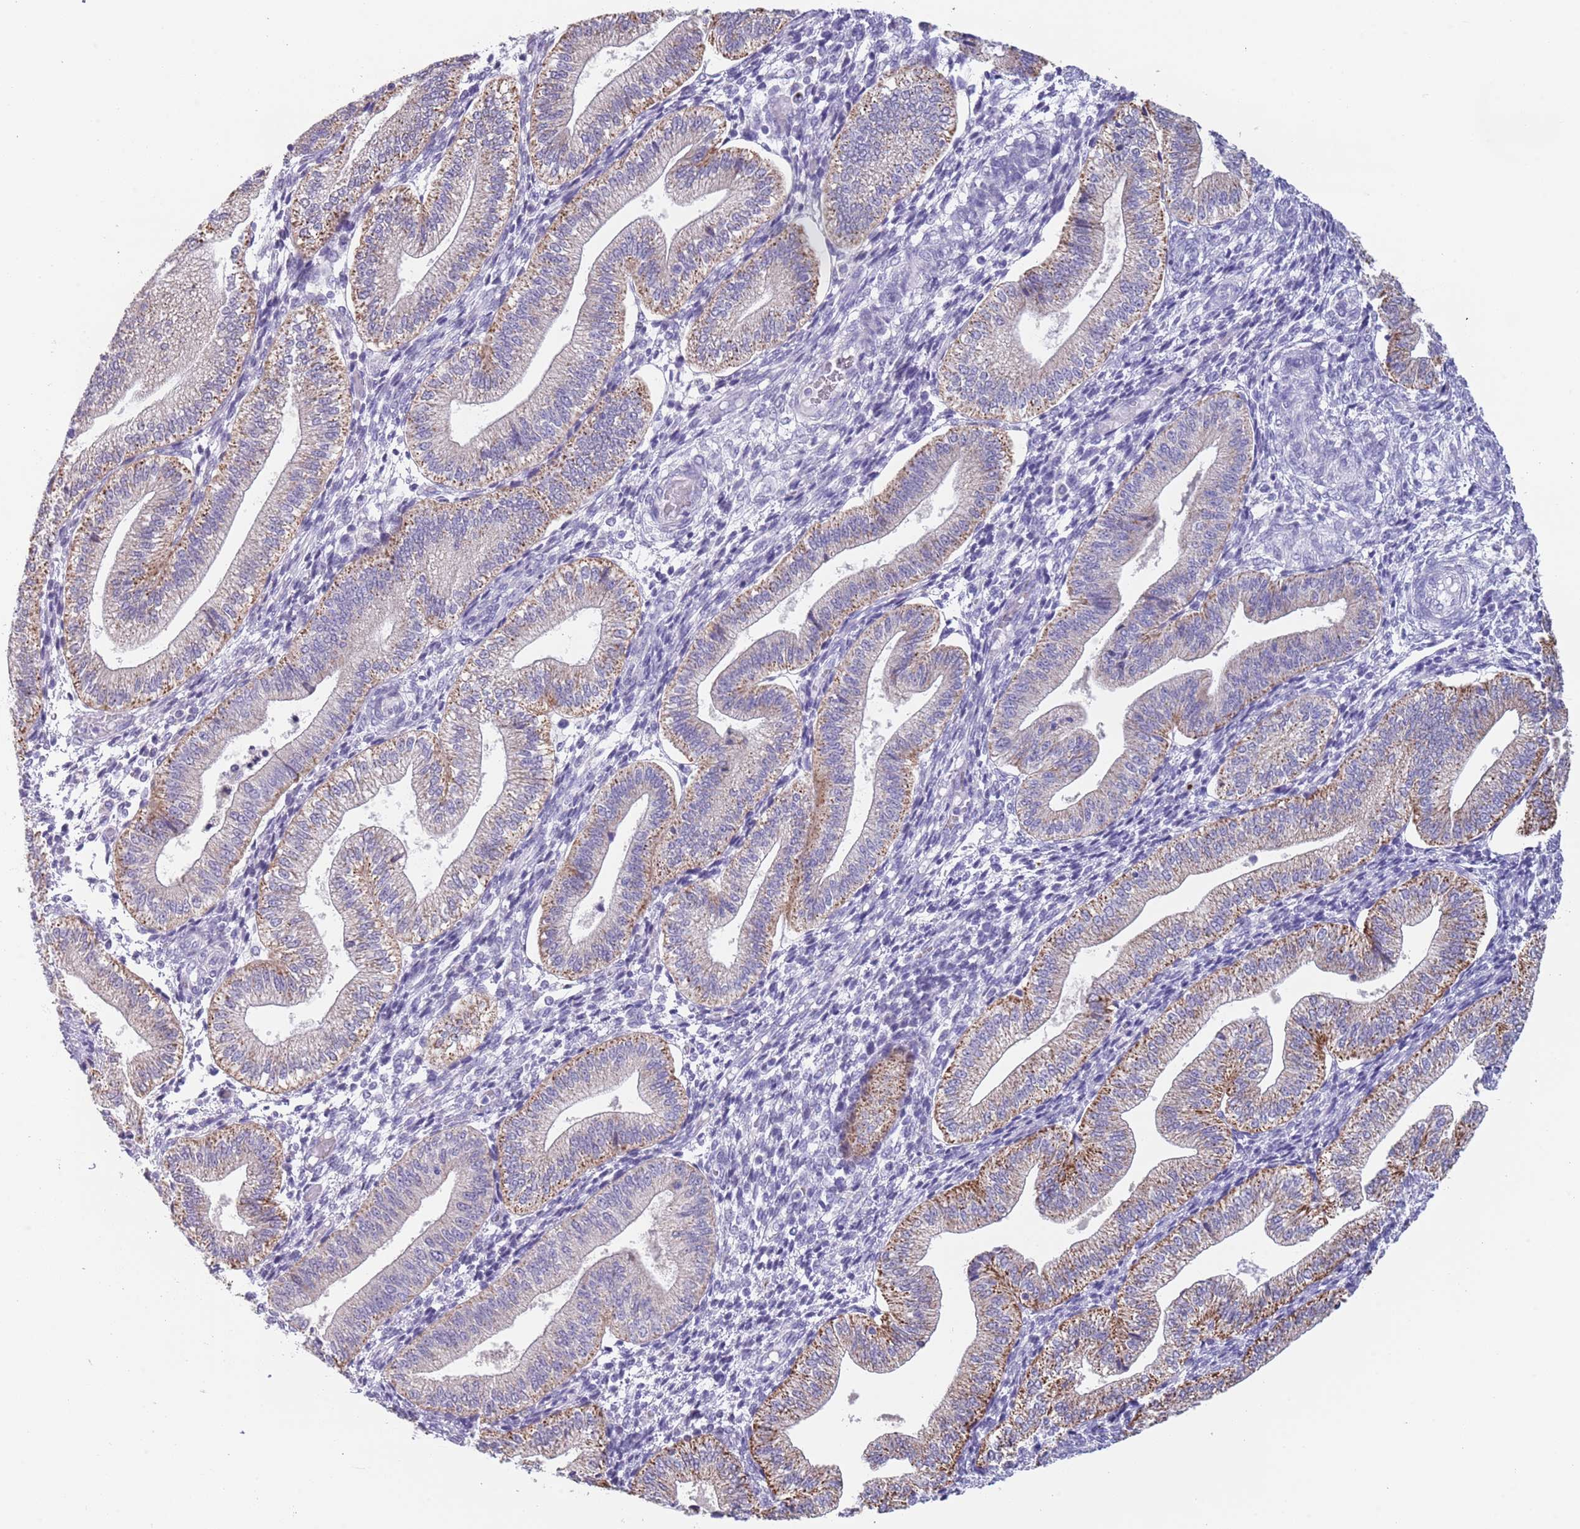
{"staining": {"intensity": "negative", "quantity": "none", "location": "none"}, "tissue": "endometrium", "cell_type": "Cells in endometrial stroma", "image_type": "normal", "snomed": [{"axis": "morphology", "description": "Normal tissue, NOS"}, {"axis": "topography", "description": "Endometrium"}], "caption": "IHC of normal endometrium displays no expression in cells in endometrial stroma. The staining was performed using DAB (3,3'-diaminobenzidine) to visualize the protein expression in brown, while the nuclei were stained in blue with hematoxylin (Magnification: 20x).", "gene": "SPIRE2", "patient": {"sex": "female", "age": 34}}